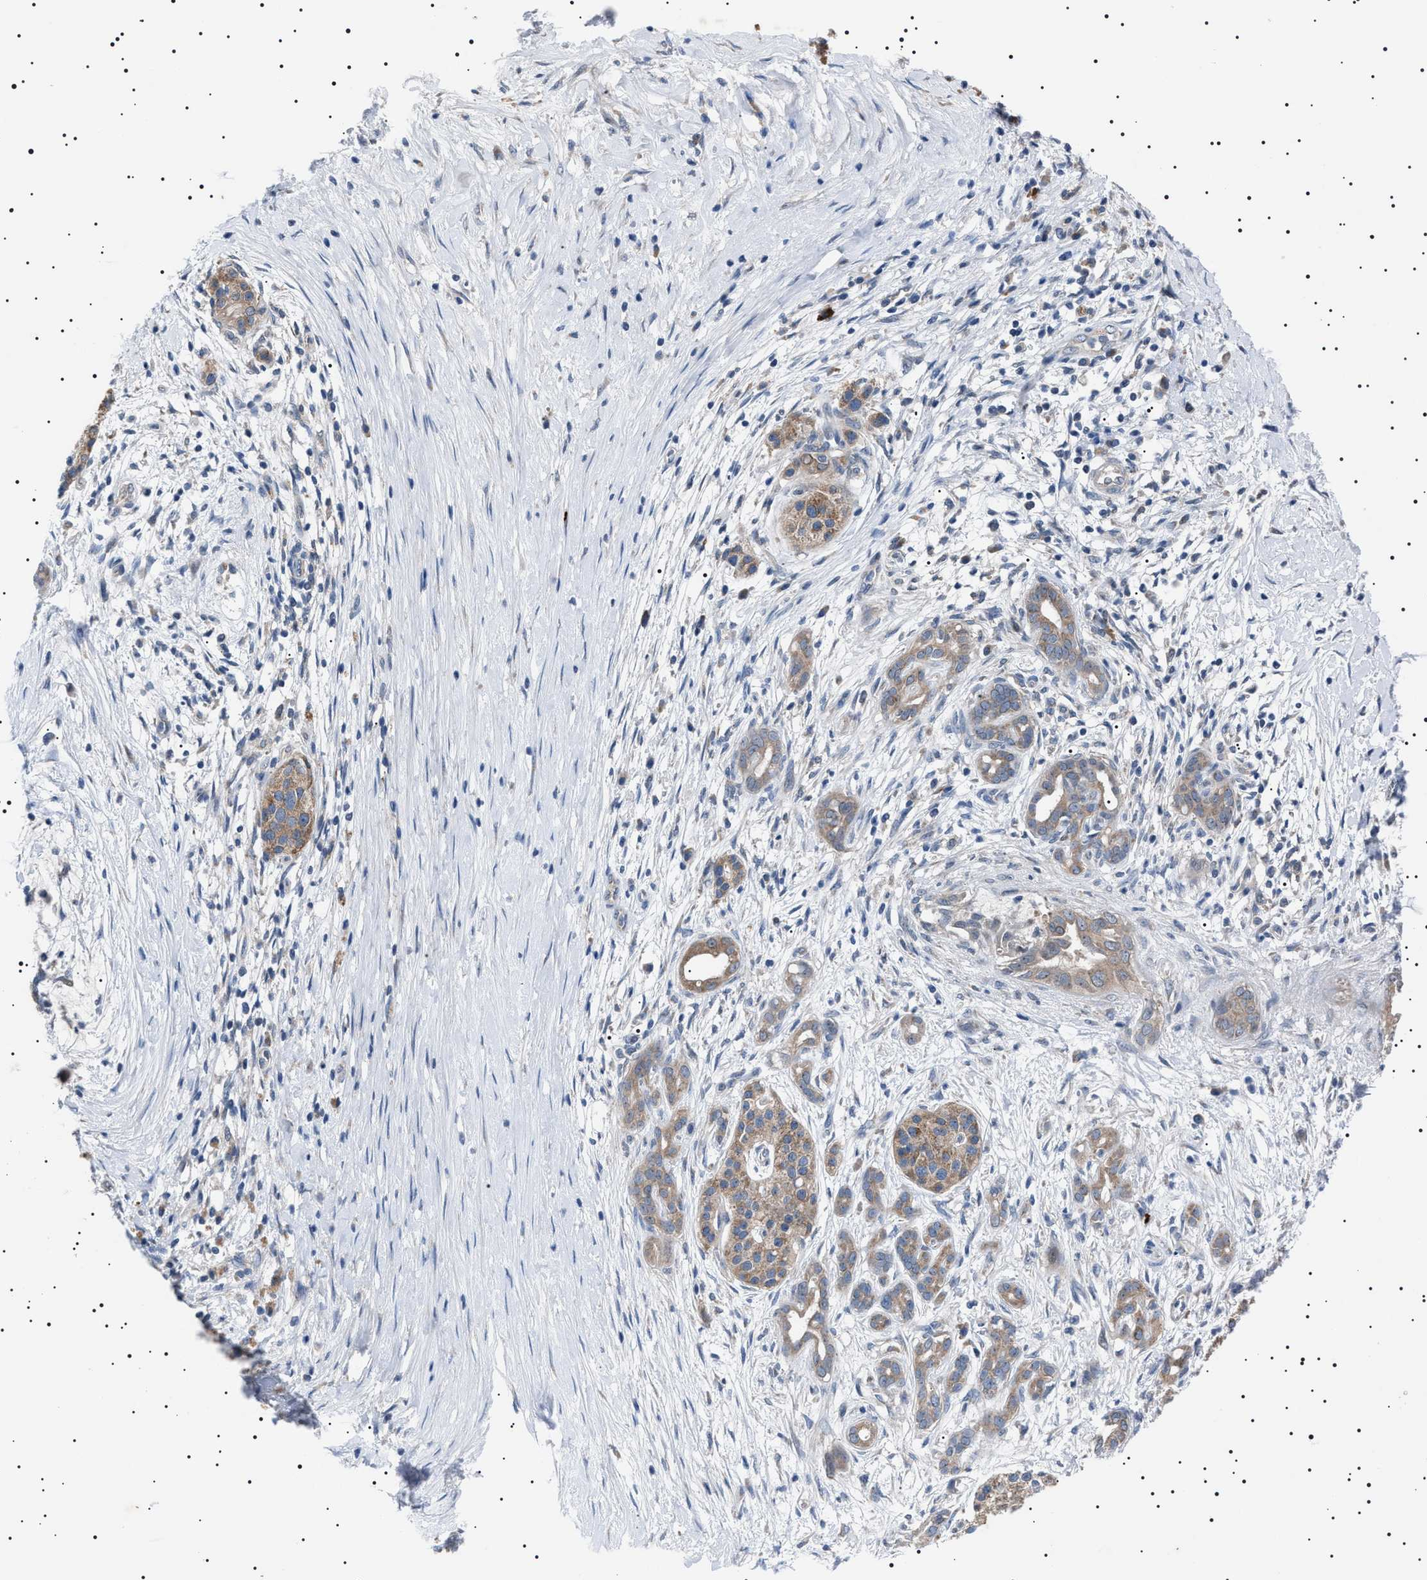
{"staining": {"intensity": "weak", "quantity": ">75%", "location": "cytoplasmic/membranous"}, "tissue": "pancreatic cancer", "cell_type": "Tumor cells", "image_type": "cancer", "snomed": [{"axis": "morphology", "description": "Adenocarcinoma, NOS"}, {"axis": "topography", "description": "Pancreas"}], "caption": "Immunohistochemistry (IHC) of human pancreatic cancer (adenocarcinoma) shows low levels of weak cytoplasmic/membranous positivity in about >75% of tumor cells.", "gene": "PTRH1", "patient": {"sex": "male", "age": 58}}